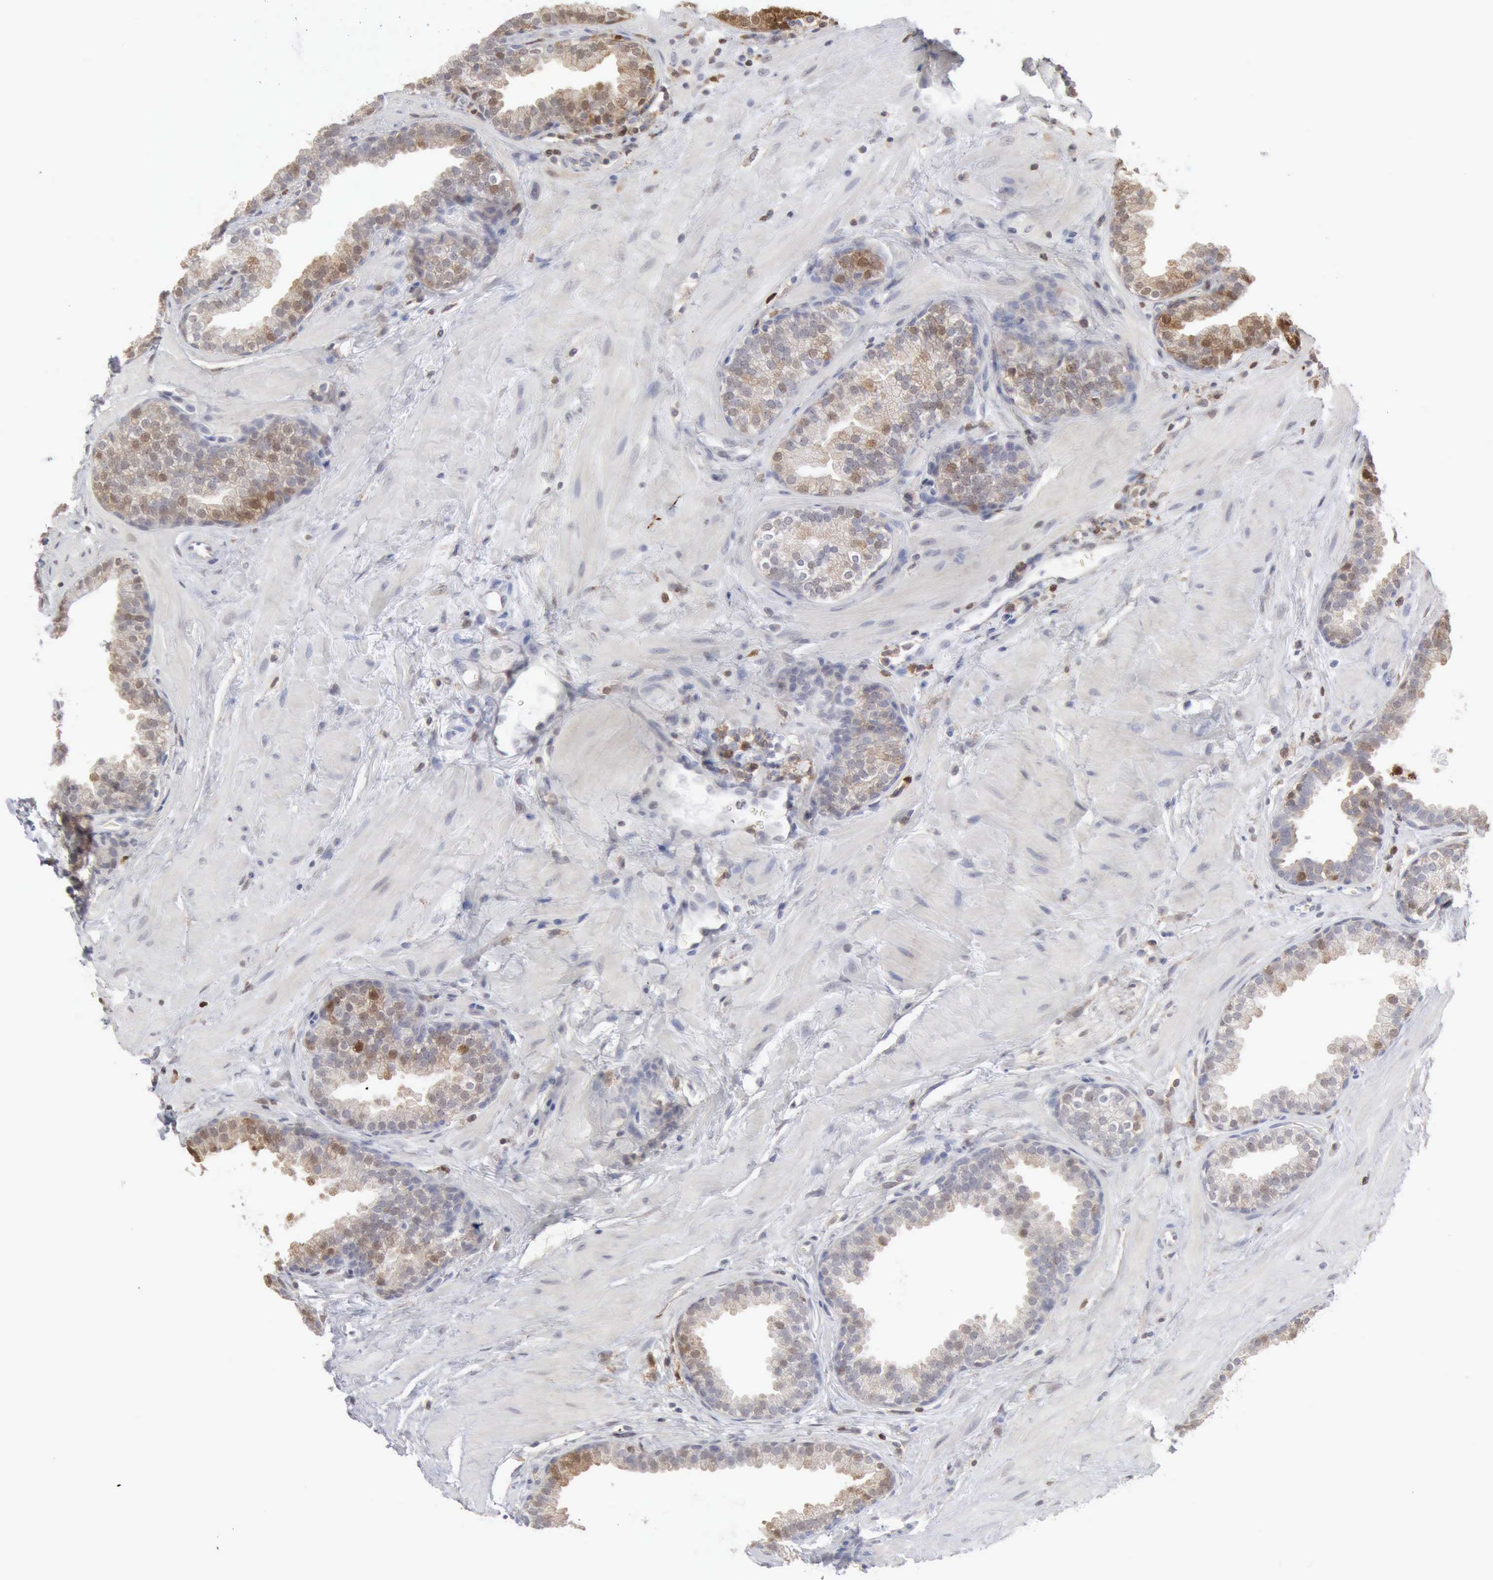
{"staining": {"intensity": "moderate", "quantity": "25%-75%", "location": "cytoplasmic/membranous,nuclear"}, "tissue": "prostate", "cell_type": "Glandular cells", "image_type": "normal", "snomed": [{"axis": "morphology", "description": "Normal tissue, NOS"}, {"axis": "topography", "description": "Prostate"}], "caption": "Immunohistochemical staining of normal human prostate exhibits medium levels of moderate cytoplasmic/membranous,nuclear positivity in about 25%-75% of glandular cells. Using DAB (brown) and hematoxylin (blue) stains, captured at high magnification using brightfield microscopy.", "gene": "STAT1", "patient": {"sex": "male", "age": 51}}